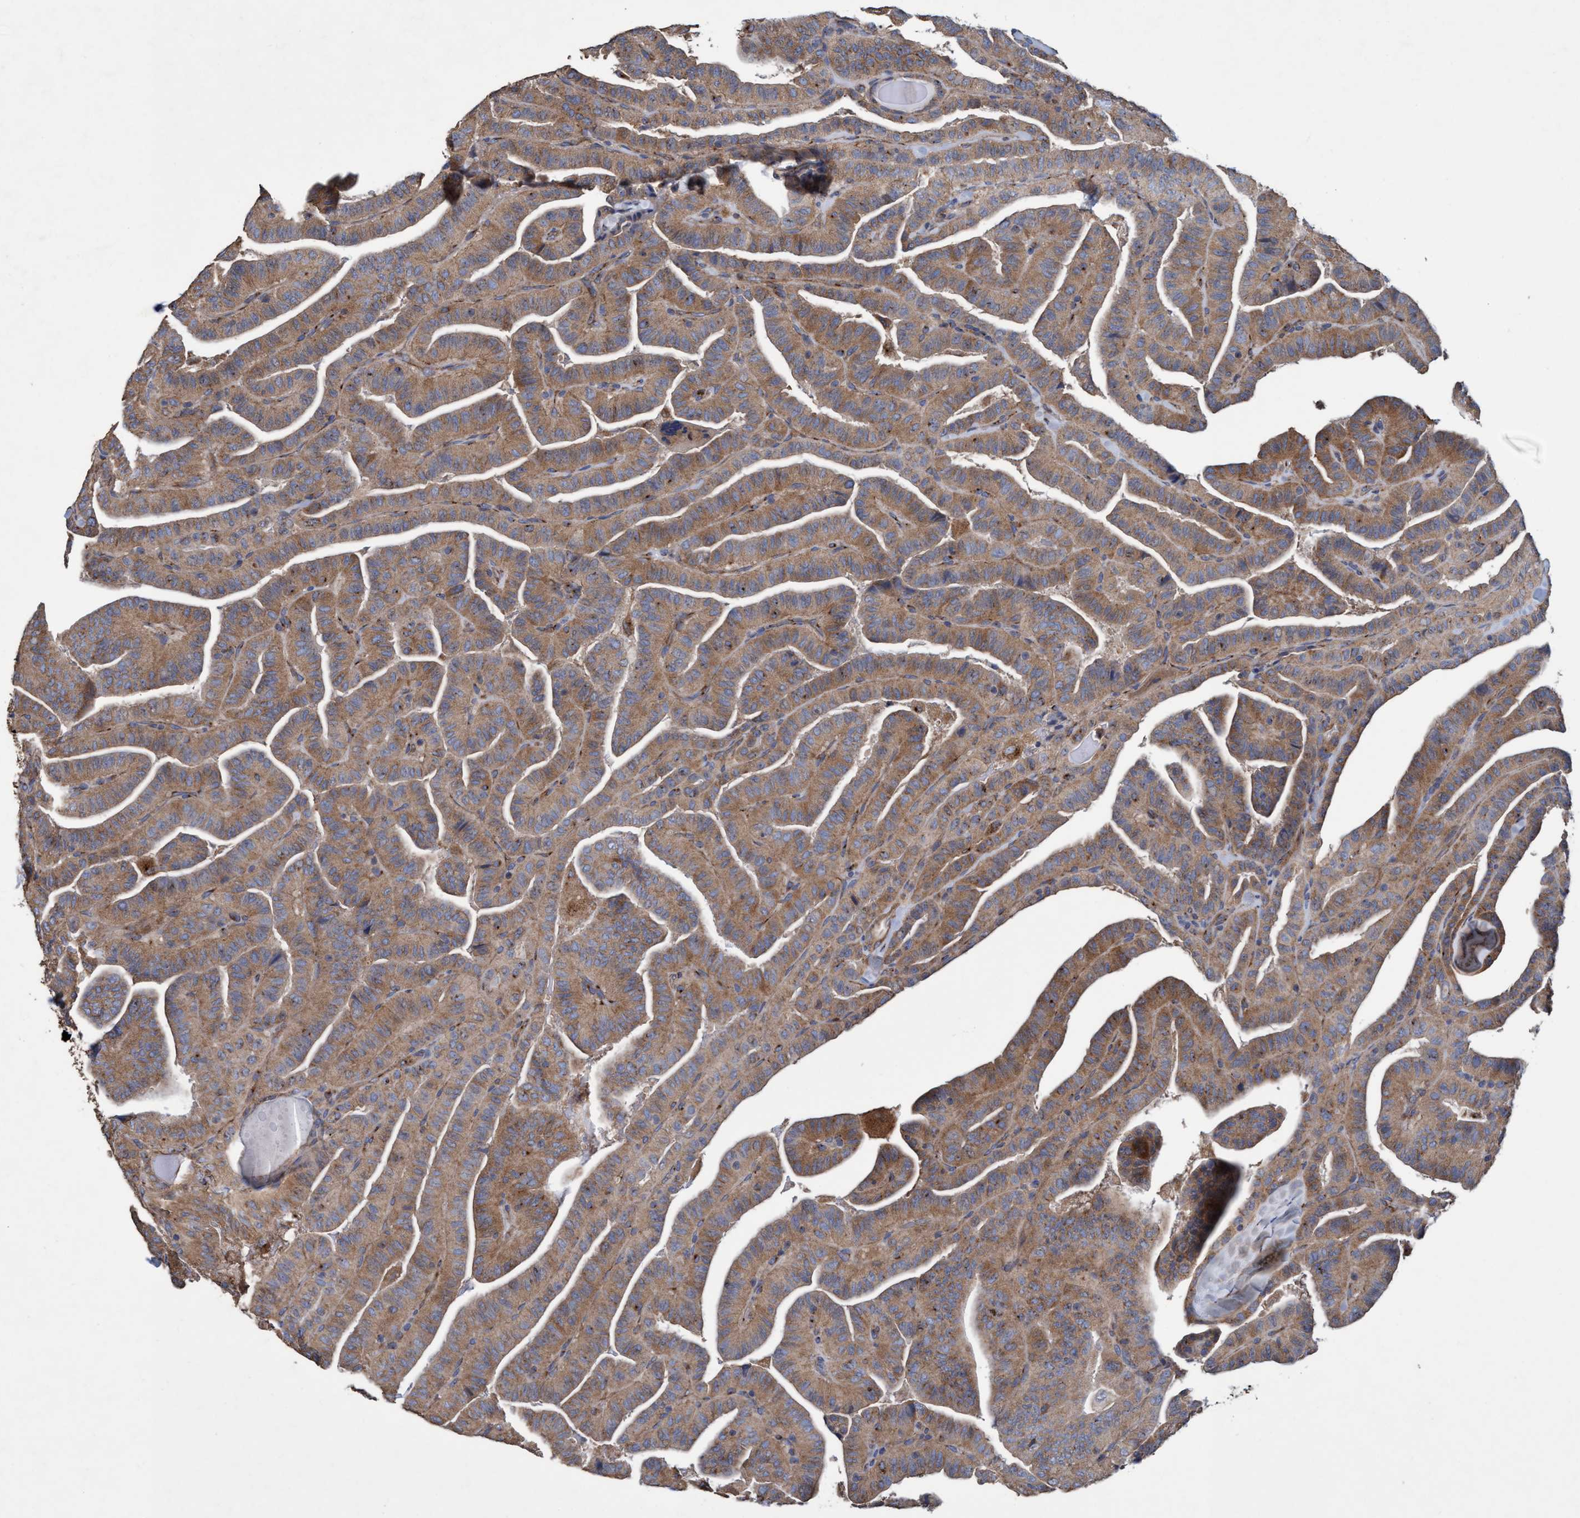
{"staining": {"intensity": "moderate", "quantity": ">75%", "location": "cytoplasmic/membranous"}, "tissue": "thyroid cancer", "cell_type": "Tumor cells", "image_type": "cancer", "snomed": [{"axis": "morphology", "description": "Papillary adenocarcinoma, NOS"}, {"axis": "topography", "description": "Thyroid gland"}], "caption": "DAB (3,3'-diaminobenzidine) immunohistochemical staining of human thyroid papillary adenocarcinoma reveals moderate cytoplasmic/membranous protein staining in approximately >75% of tumor cells.", "gene": "BICD2", "patient": {"sex": "male", "age": 77}}